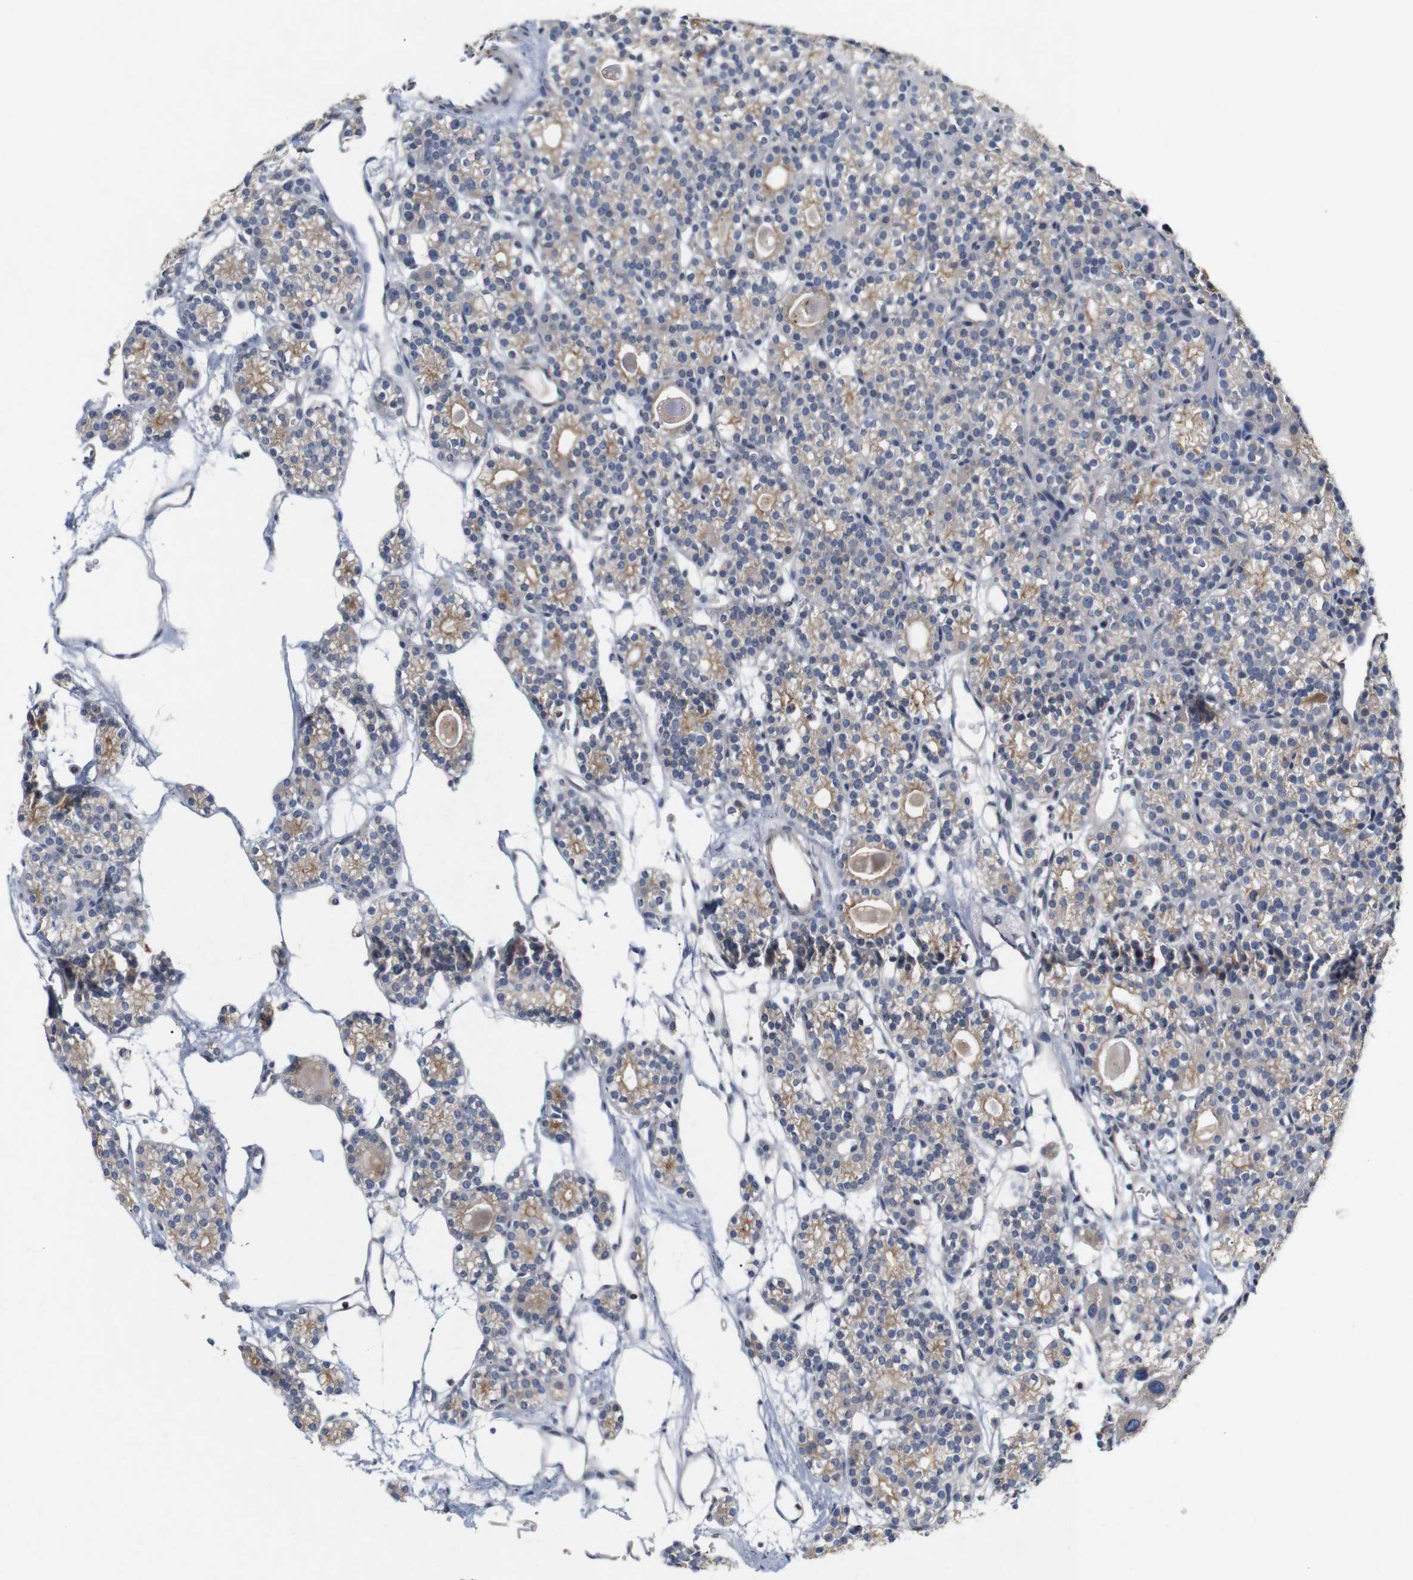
{"staining": {"intensity": "moderate", "quantity": "25%-75%", "location": "cytoplasmic/membranous"}, "tissue": "parathyroid gland", "cell_type": "Glandular cells", "image_type": "normal", "snomed": [{"axis": "morphology", "description": "Normal tissue, NOS"}, {"axis": "topography", "description": "Parathyroid gland"}], "caption": "Parathyroid gland stained with DAB (3,3'-diaminobenzidine) immunohistochemistry demonstrates medium levels of moderate cytoplasmic/membranous staining in about 25%-75% of glandular cells. (IHC, brightfield microscopy, high magnification).", "gene": "CYB561", "patient": {"sex": "female", "age": 64}}